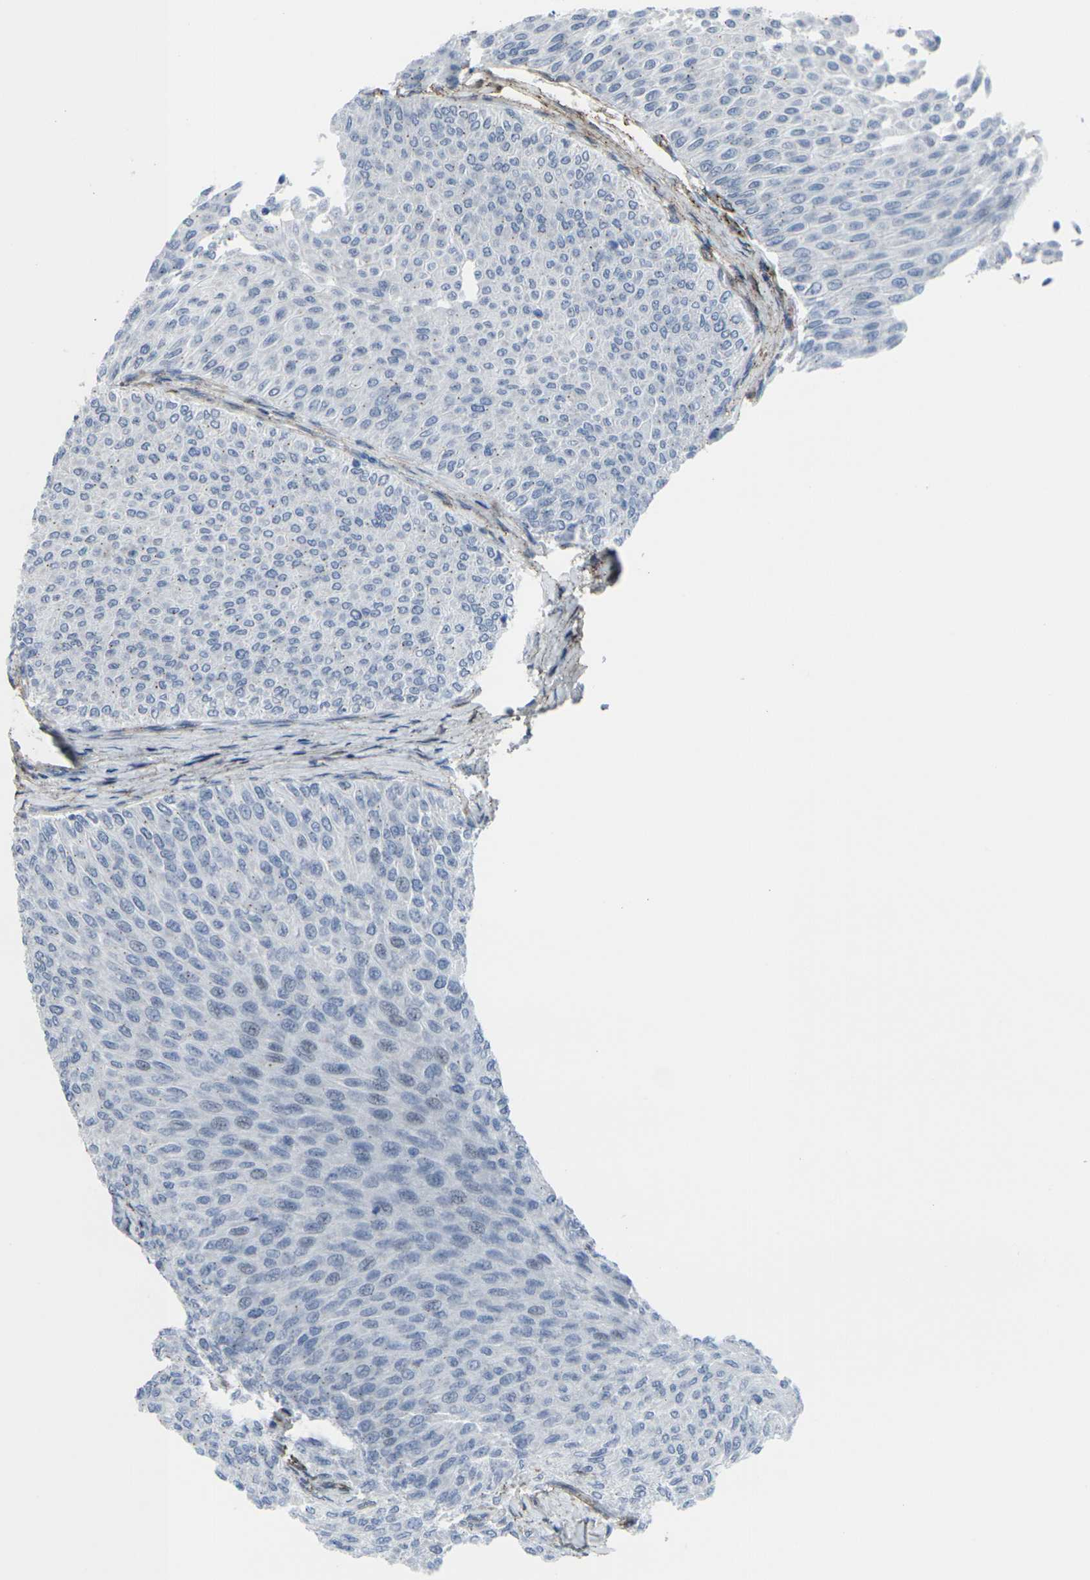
{"staining": {"intensity": "moderate", "quantity": "<25%", "location": "cytoplasmic/membranous"}, "tissue": "urothelial cancer", "cell_type": "Tumor cells", "image_type": "cancer", "snomed": [{"axis": "morphology", "description": "Urothelial carcinoma, Low grade"}, {"axis": "topography", "description": "Urinary bladder"}], "caption": "Low-grade urothelial carcinoma stained with DAB immunohistochemistry (IHC) exhibits low levels of moderate cytoplasmic/membranous positivity in approximately <25% of tumor cells. (Stains: DAB in brown, nuclei in blue, Microscopy: brightfield microscopy at high magnification).", "gene": "CDH11", "patient": {"sex": "male", "age": 78}}